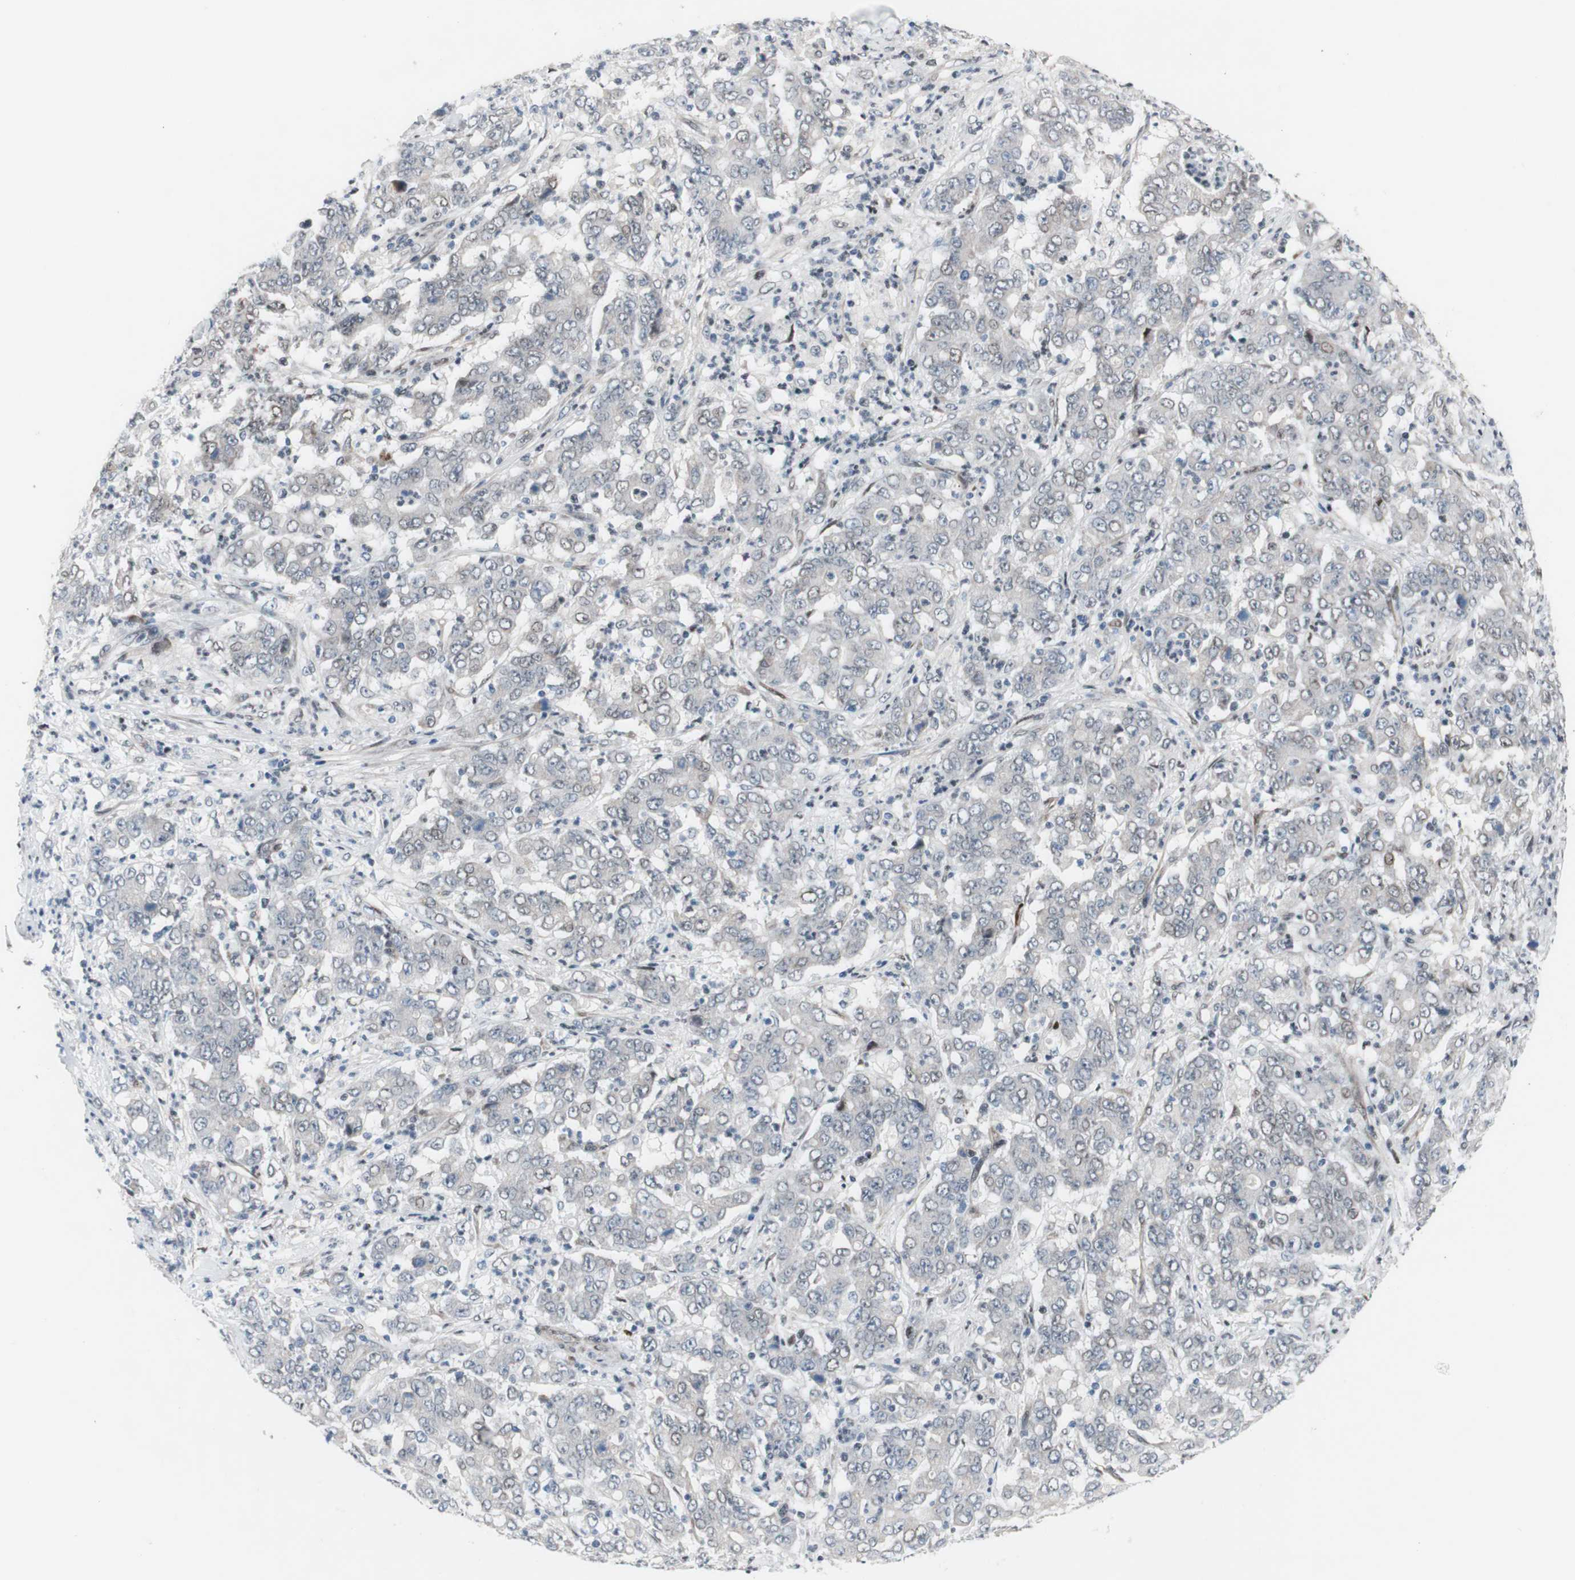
{"staining": {"intensity": "negative", "quantity": "none", "location": "none"}, "tissue": "stomach cancer", "cell_type": "Tumor cells", "image_type": "cancer", "snomed": [{"axis": "morphology", "description": "Adenocarcinoma, NOS"}, {"axis": "topography", "description": "Stomach, lower"}], "caption": "High power microscopy micrograph of an IHC image of stomach cancer, revealing no significant expression in tumor cells.", "gene": "PHTF2", "patient": {"sex": "female", "age": 71}}